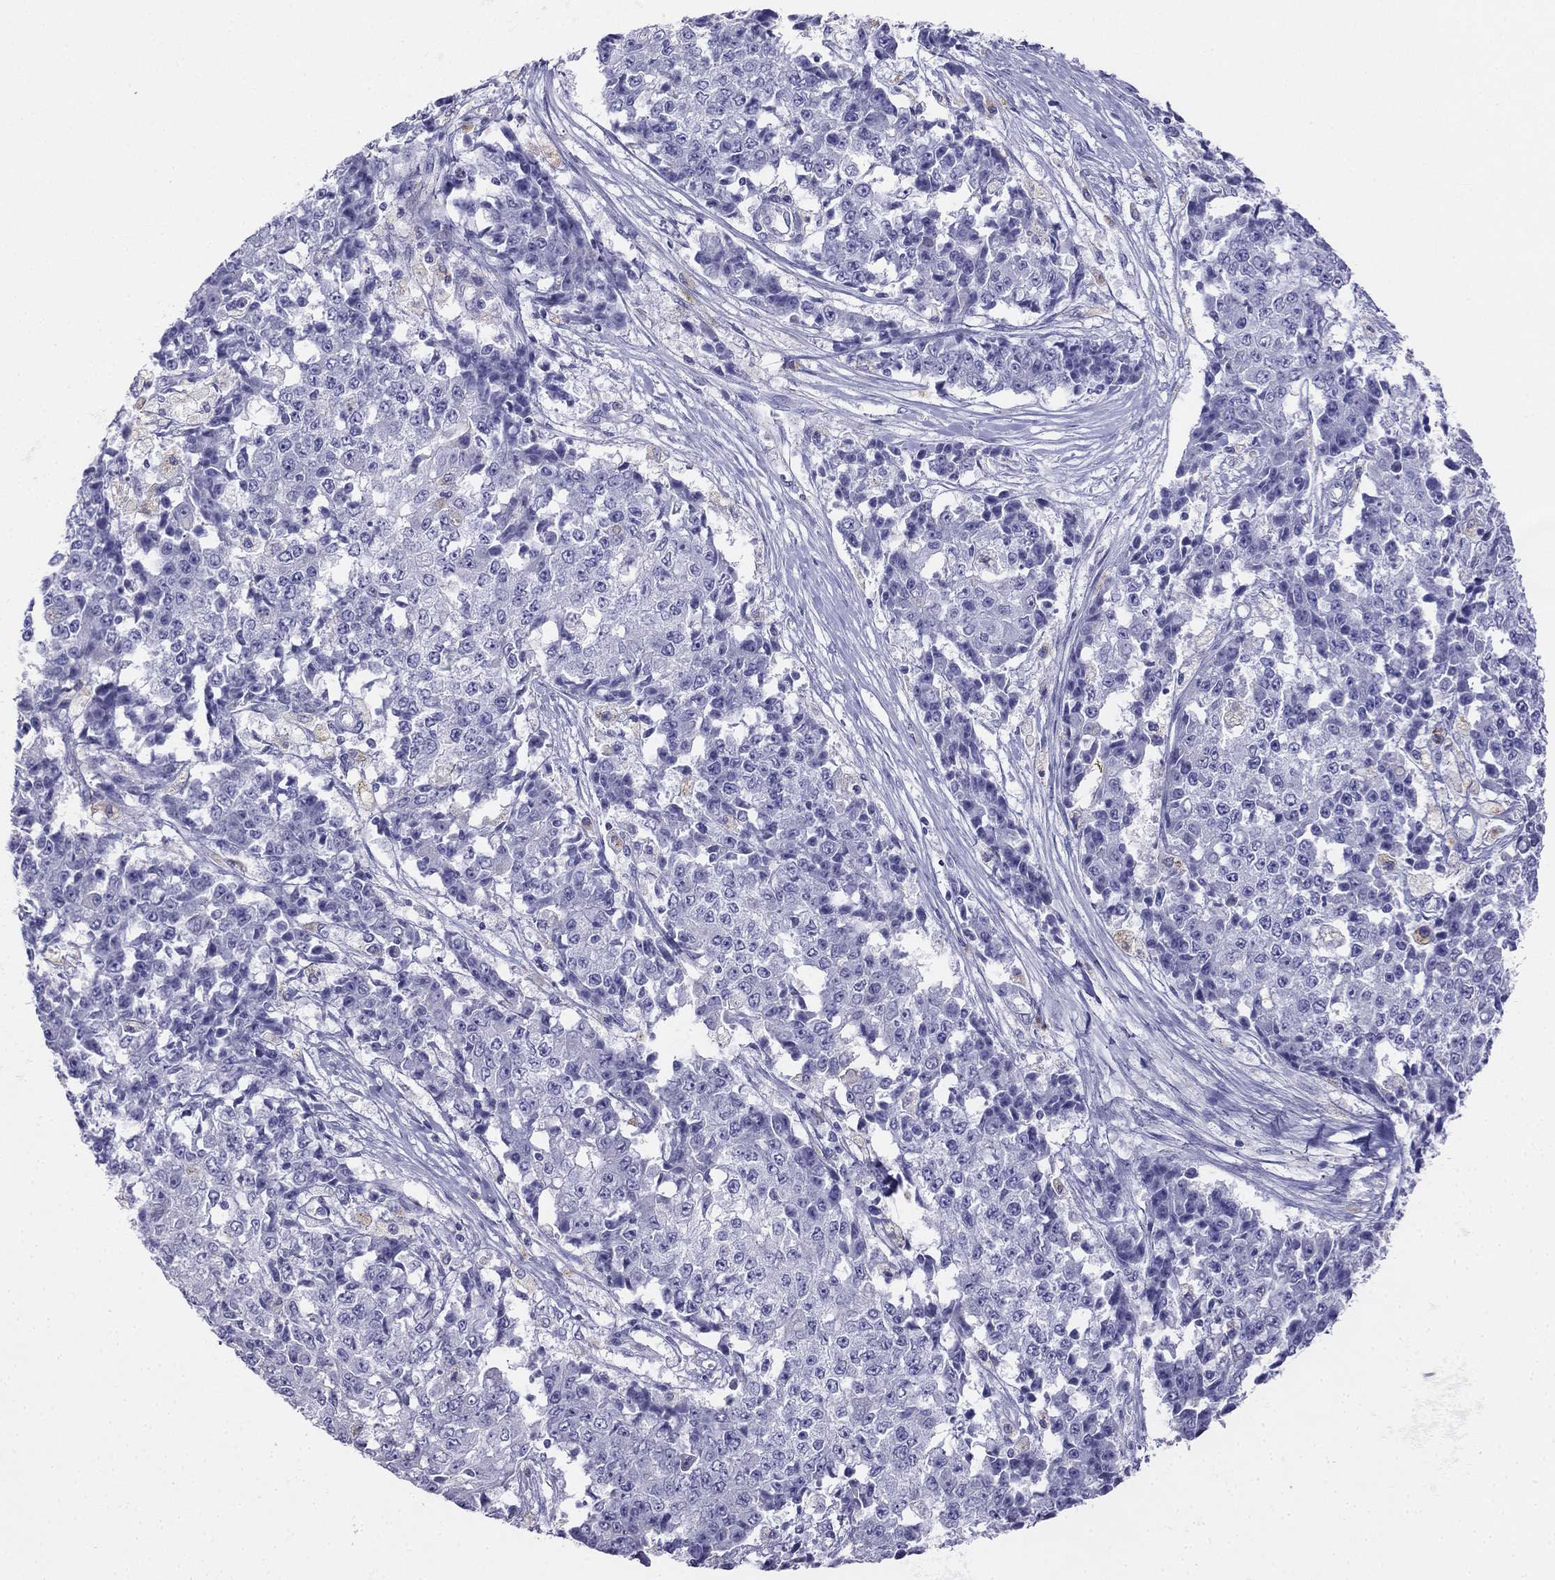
{"staining": {"intensity": "negative", "quantity": "none", "location": "none"}, "tissue": "ovarian cancer", "cell_type": "Tumor cells", "image_type": "cancer", "snomed": [{"axis": "morphology", "description": "Carcinoma, endometroid"}, {"axis": "topography", "description": "Ovary"}], "caption": "DAB immunohistochemical staining of ovarian endometroid carcinoma exhibits no significant positivity in tumor cells.", "gene": "ALOXE3", "patient": {"sex": "female", "age": 42}}